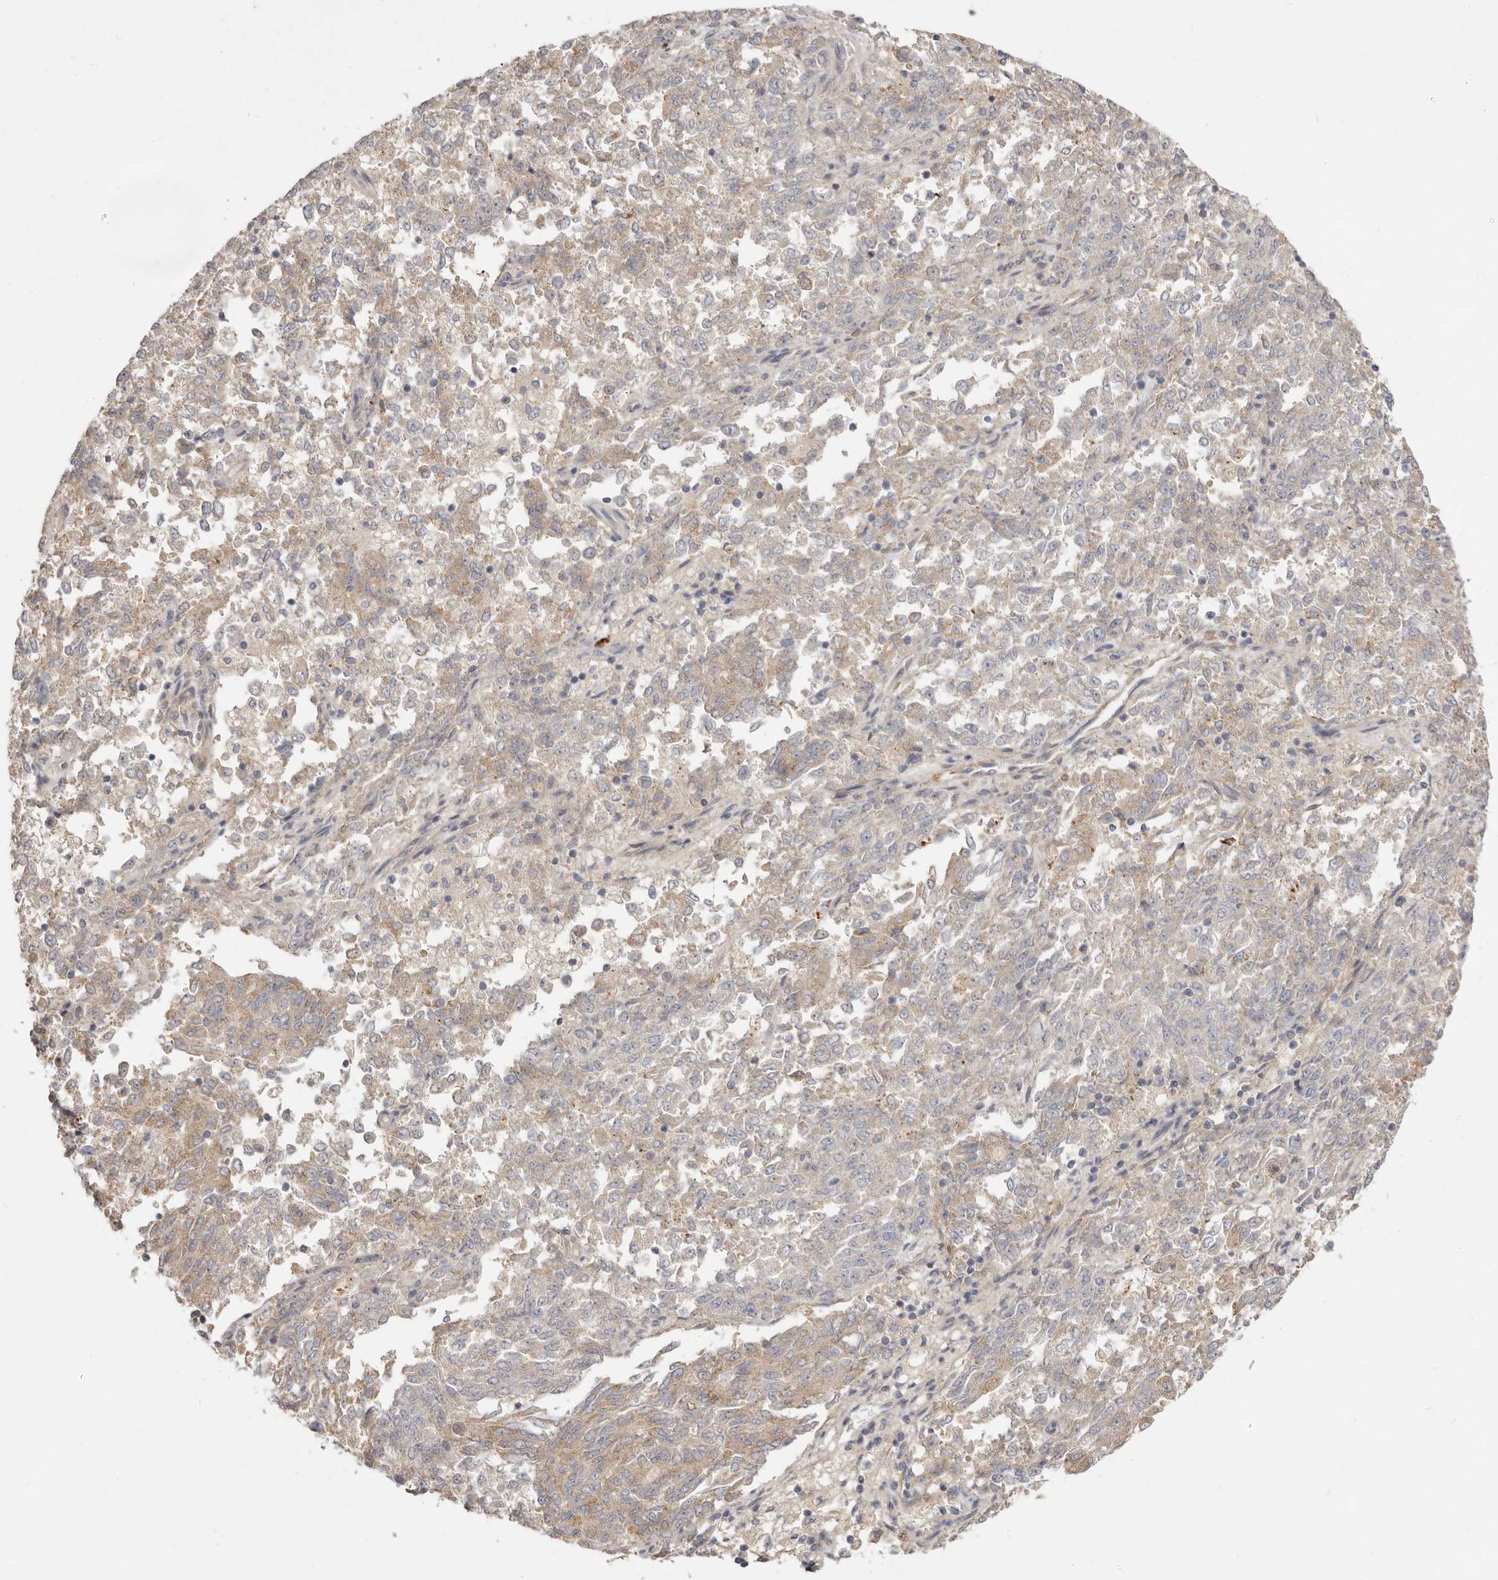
{"staining": {"intensity": "weak", "quantity": "<25%", "location": "cytoplasmic/membranous"}, "tissue": "endometrial cancer", "cell_type": "Tumor cells", "image_type": "cancer", "snomed": [{"axis": "morphology", "description": "Adenocarcinoma, NOS"}, {"axis": "topography", "description": "Endometrium"}], "caption": "This is an IHC micrograph of adenocarcinoma (endometrial). There is no expression in tumor cells.", "gene": "ADAMTS9", "patient": {"sex": "female", "age": 80}}